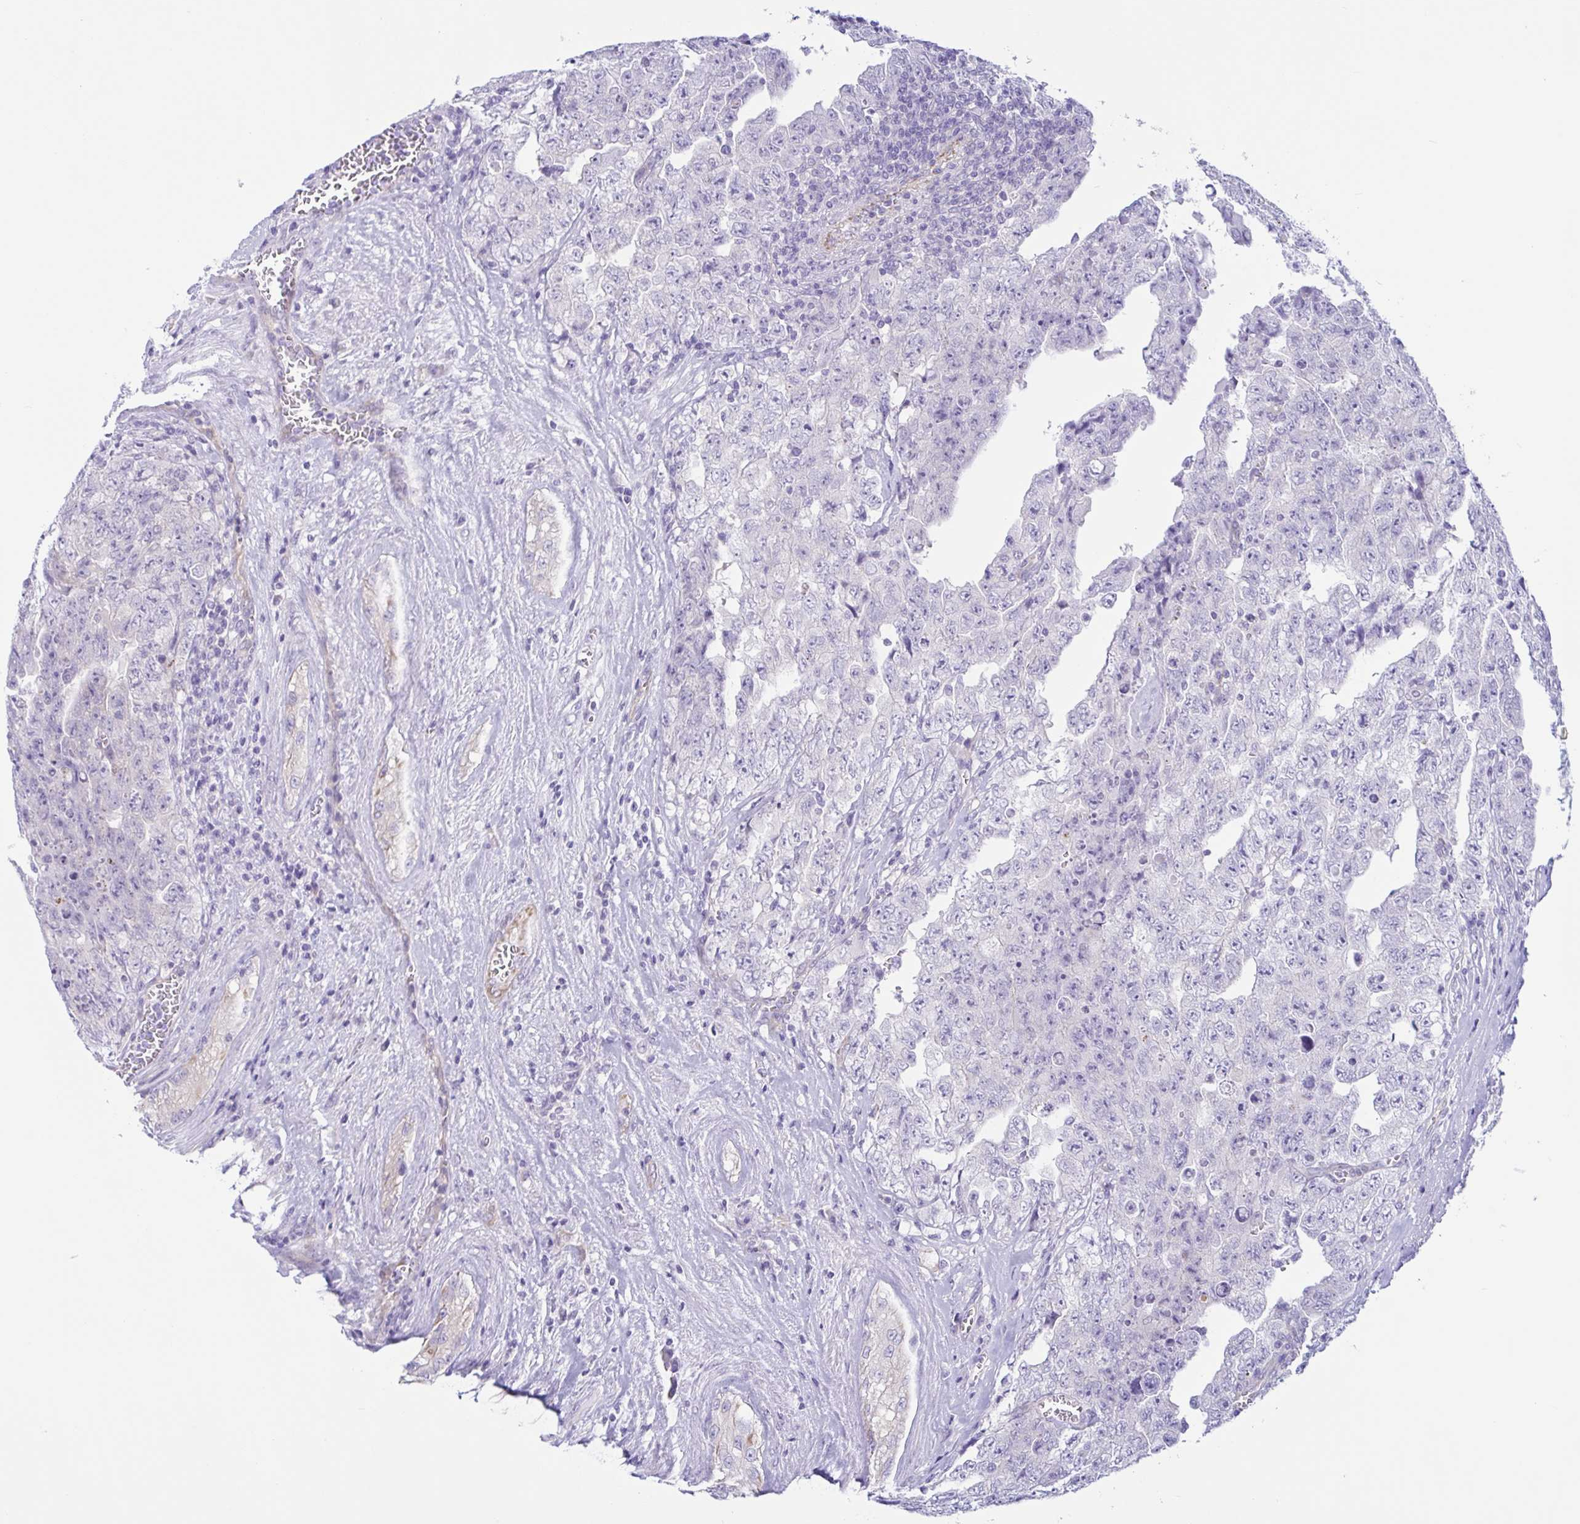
{"staining": {"intensity": "negative", "quantity": "none", "location": "none"}, "tissue": "testis cancer", "cell_type": "Tumor cells", "image_type": "cancer", "snomed": [{"axis": "morphology", "description": "Carcinoma, Embryonal, NOS"}, {"axis": "topography", "description": "Testis"}], "caption": "Tumor cells are negative for brown protein staining in testis embryonal carcinoma. The staining is performed using DAB (3,3'-diaminobenzidine) brown chromogen with nuclei counter-stained in using hematoxylin.", "gene": "TNNI2", "patient": {"sex": "male", "age": 28}}